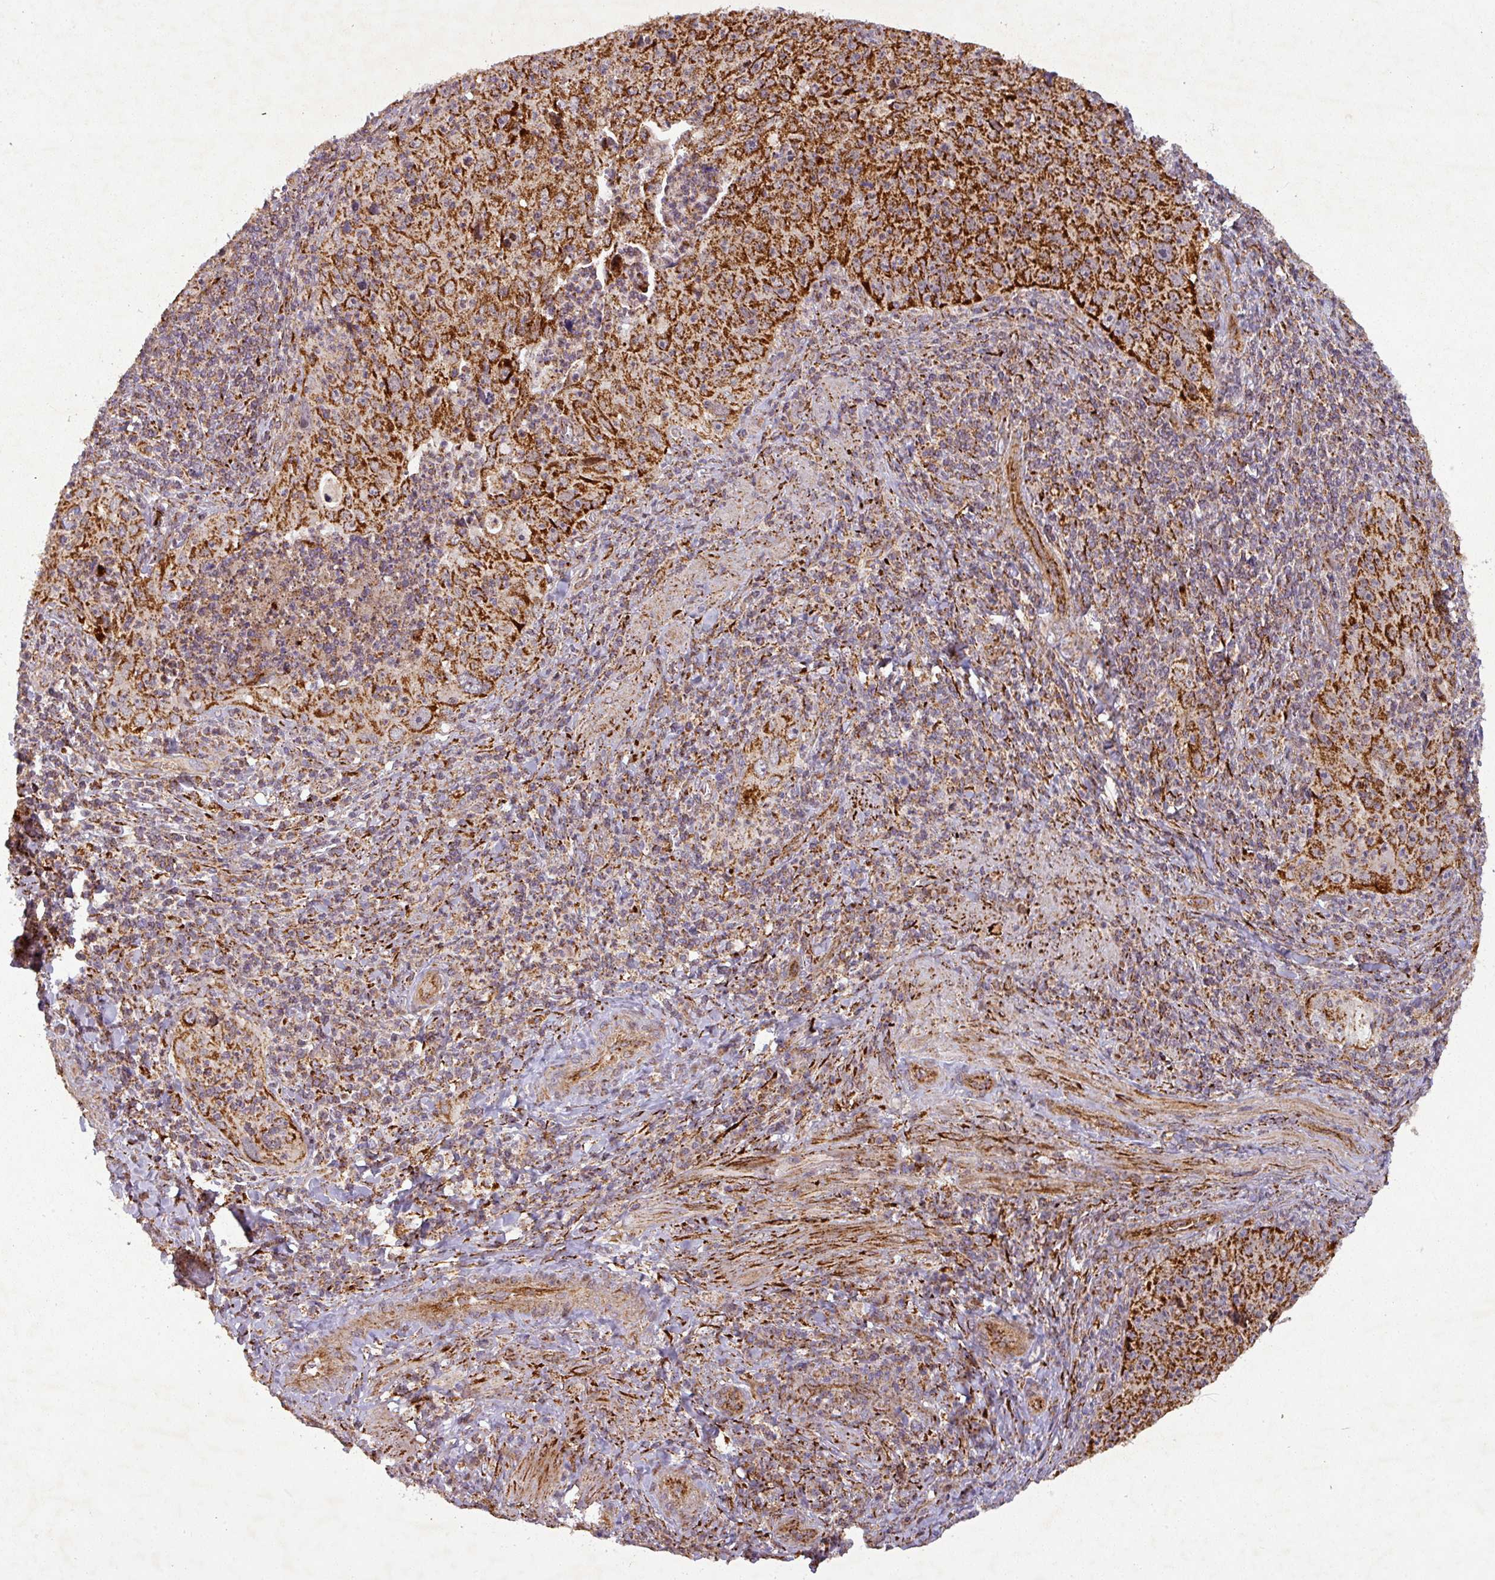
{"staining": {"intensity": "strong", "quantity": ">75%", "location": "cytoplasmic/membranous"}, "tissue": "cervical cancer", "cell_type": "Tumor cells", "image_type": "cancer", "snomed": [{"axis": "morphology", "description": "Squamous cell carcinoma, NOS"}, {"axis": "topography", "description": "Cervix"}], "caption": "The histopathology image shows immunohistochemical staining of cervical cancer (squamous cell carcinoma). There is strong cytoplasmic/membranous expression is identified in approximately >75% of tumor cells.", "gene": "GPD2", "patient": {"sex": "female", "age": 30}}